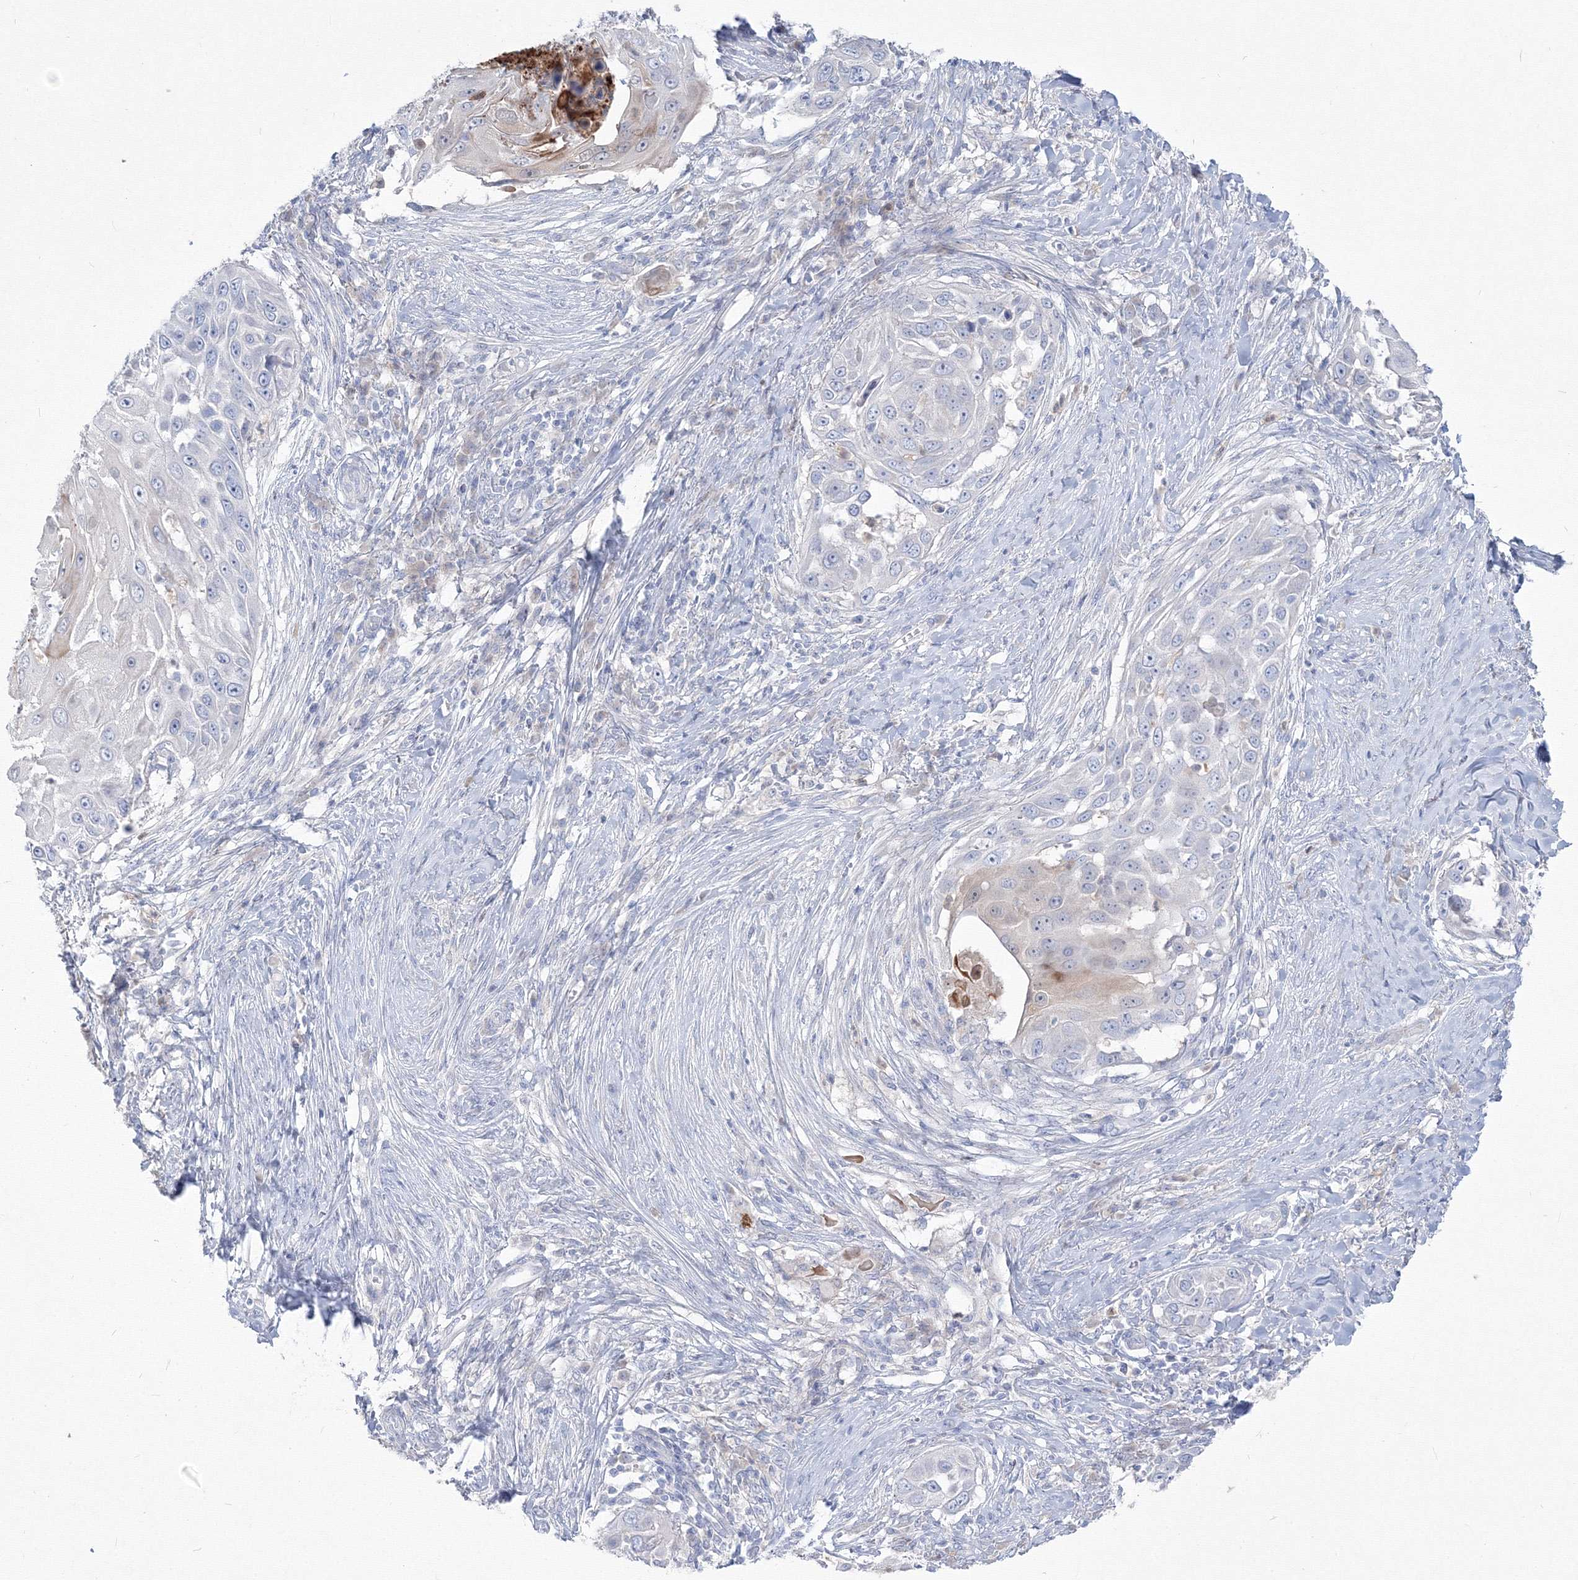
{"staining": {"intensity": "negative", "quantity": "none", "location": "none"}, "tissue": "skin cancer", "cell_type": "Tumor cells", "image_type": "cancer", "snomed": [{"axis": "morphology", "description": "Squamous cell carcinoma, NOS"}, {"axis": "topography", "description": "Skin"}], "caption": "A micrograph of human skin cancer (squamous cell carcinoma) is negative for staining in tumor cells.", "gene": "FBXL8", "patient": {"sex": "female", "age": 44}}